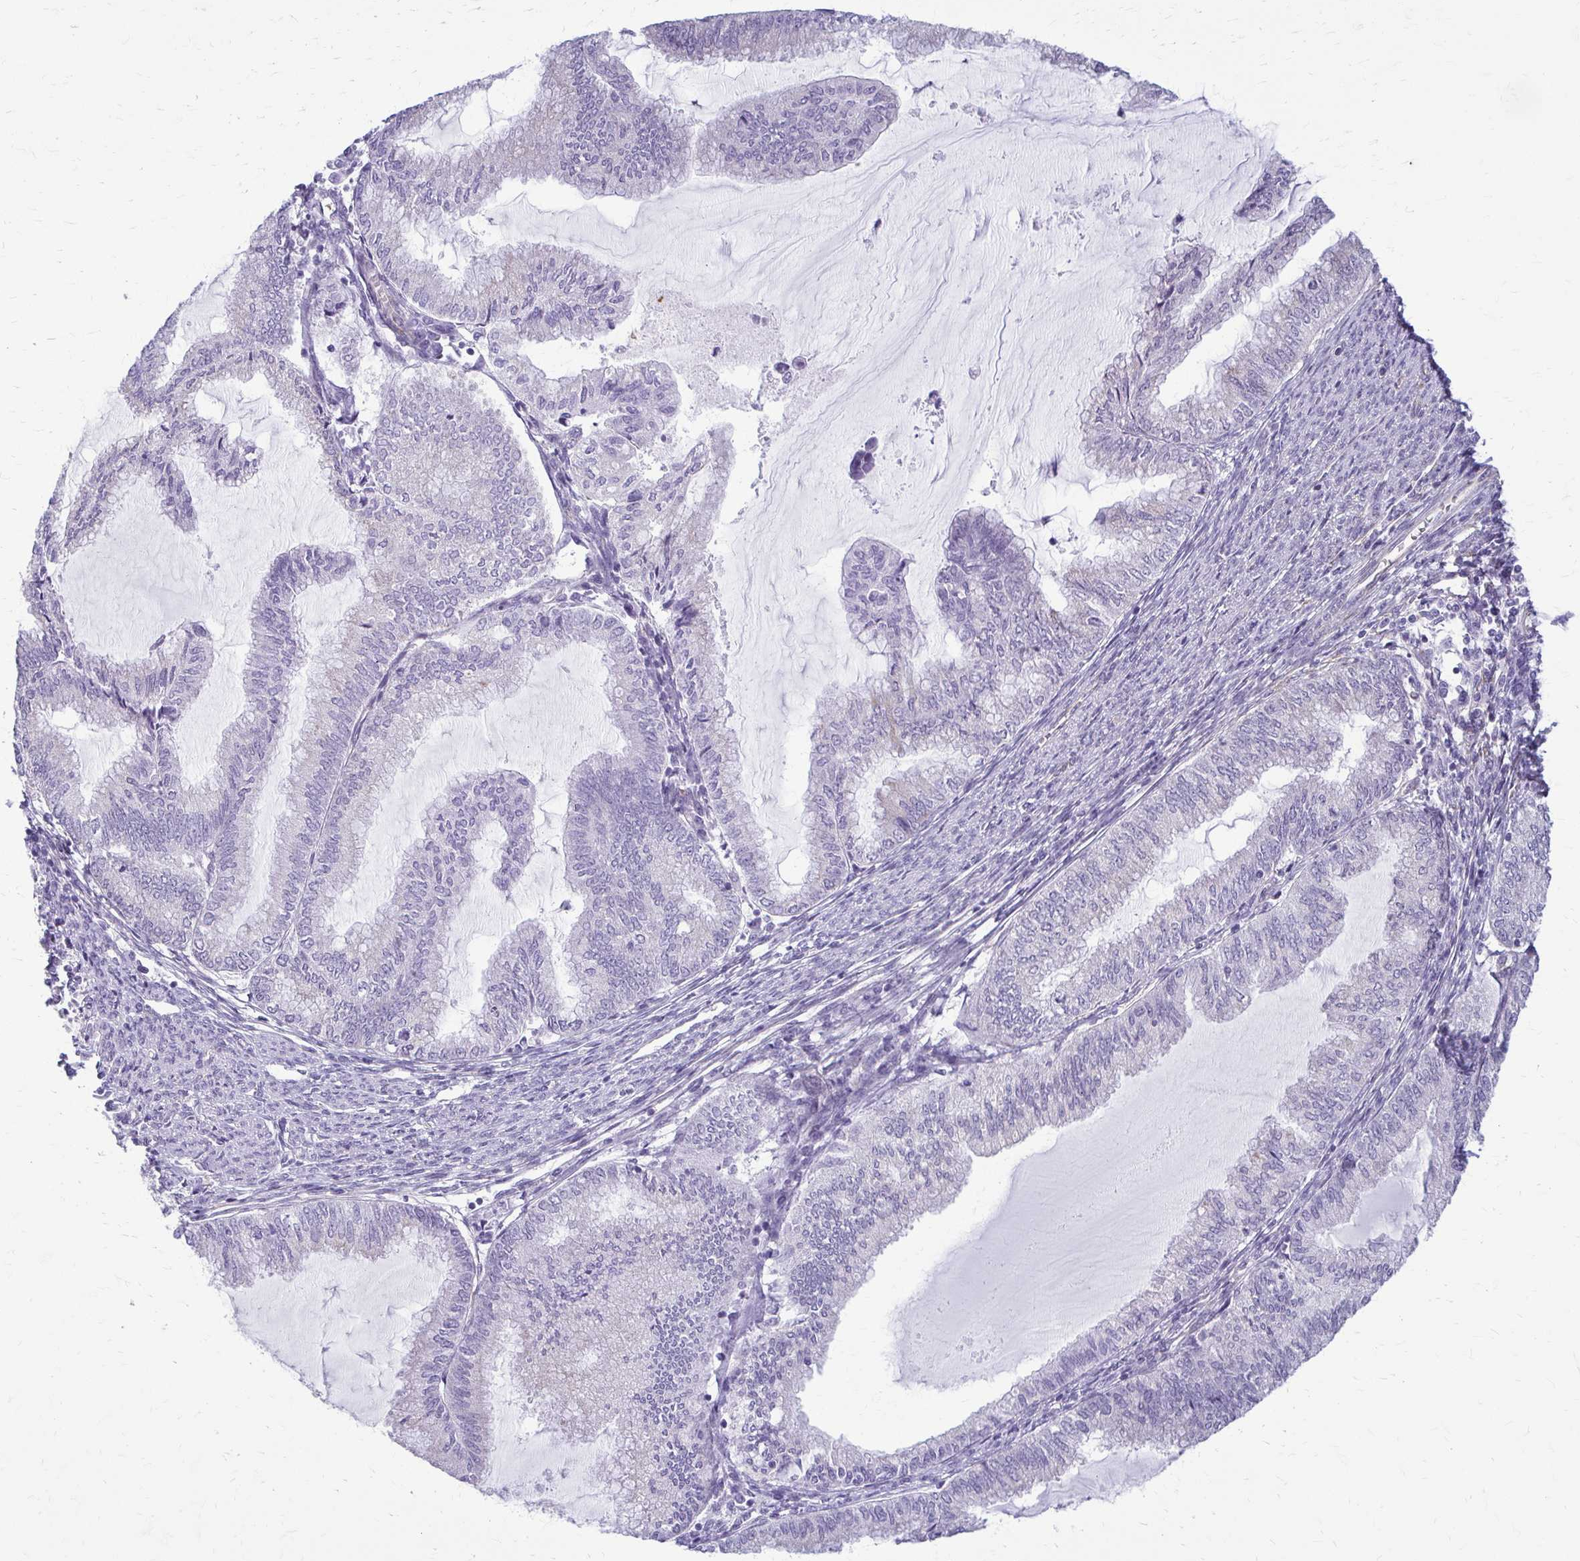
{"staining": {"intensity": "negative", "quantity": "none", "location": "none"}, "tissue": "endometrial cancer", "cell_type": "Tumor cells", "image_type": "cancer", "snomed": [{"axis": "morphology", "description": "Adenocarcinoma, NOS"}, {"axis": "topography", "description": "Endometrium"}], "caption": "Tumor cells are negative for protein expression in human adenocarcinoma (endometrial).", "gene": "DEPP1", "patient": {"sex": "female", "age": 79}}